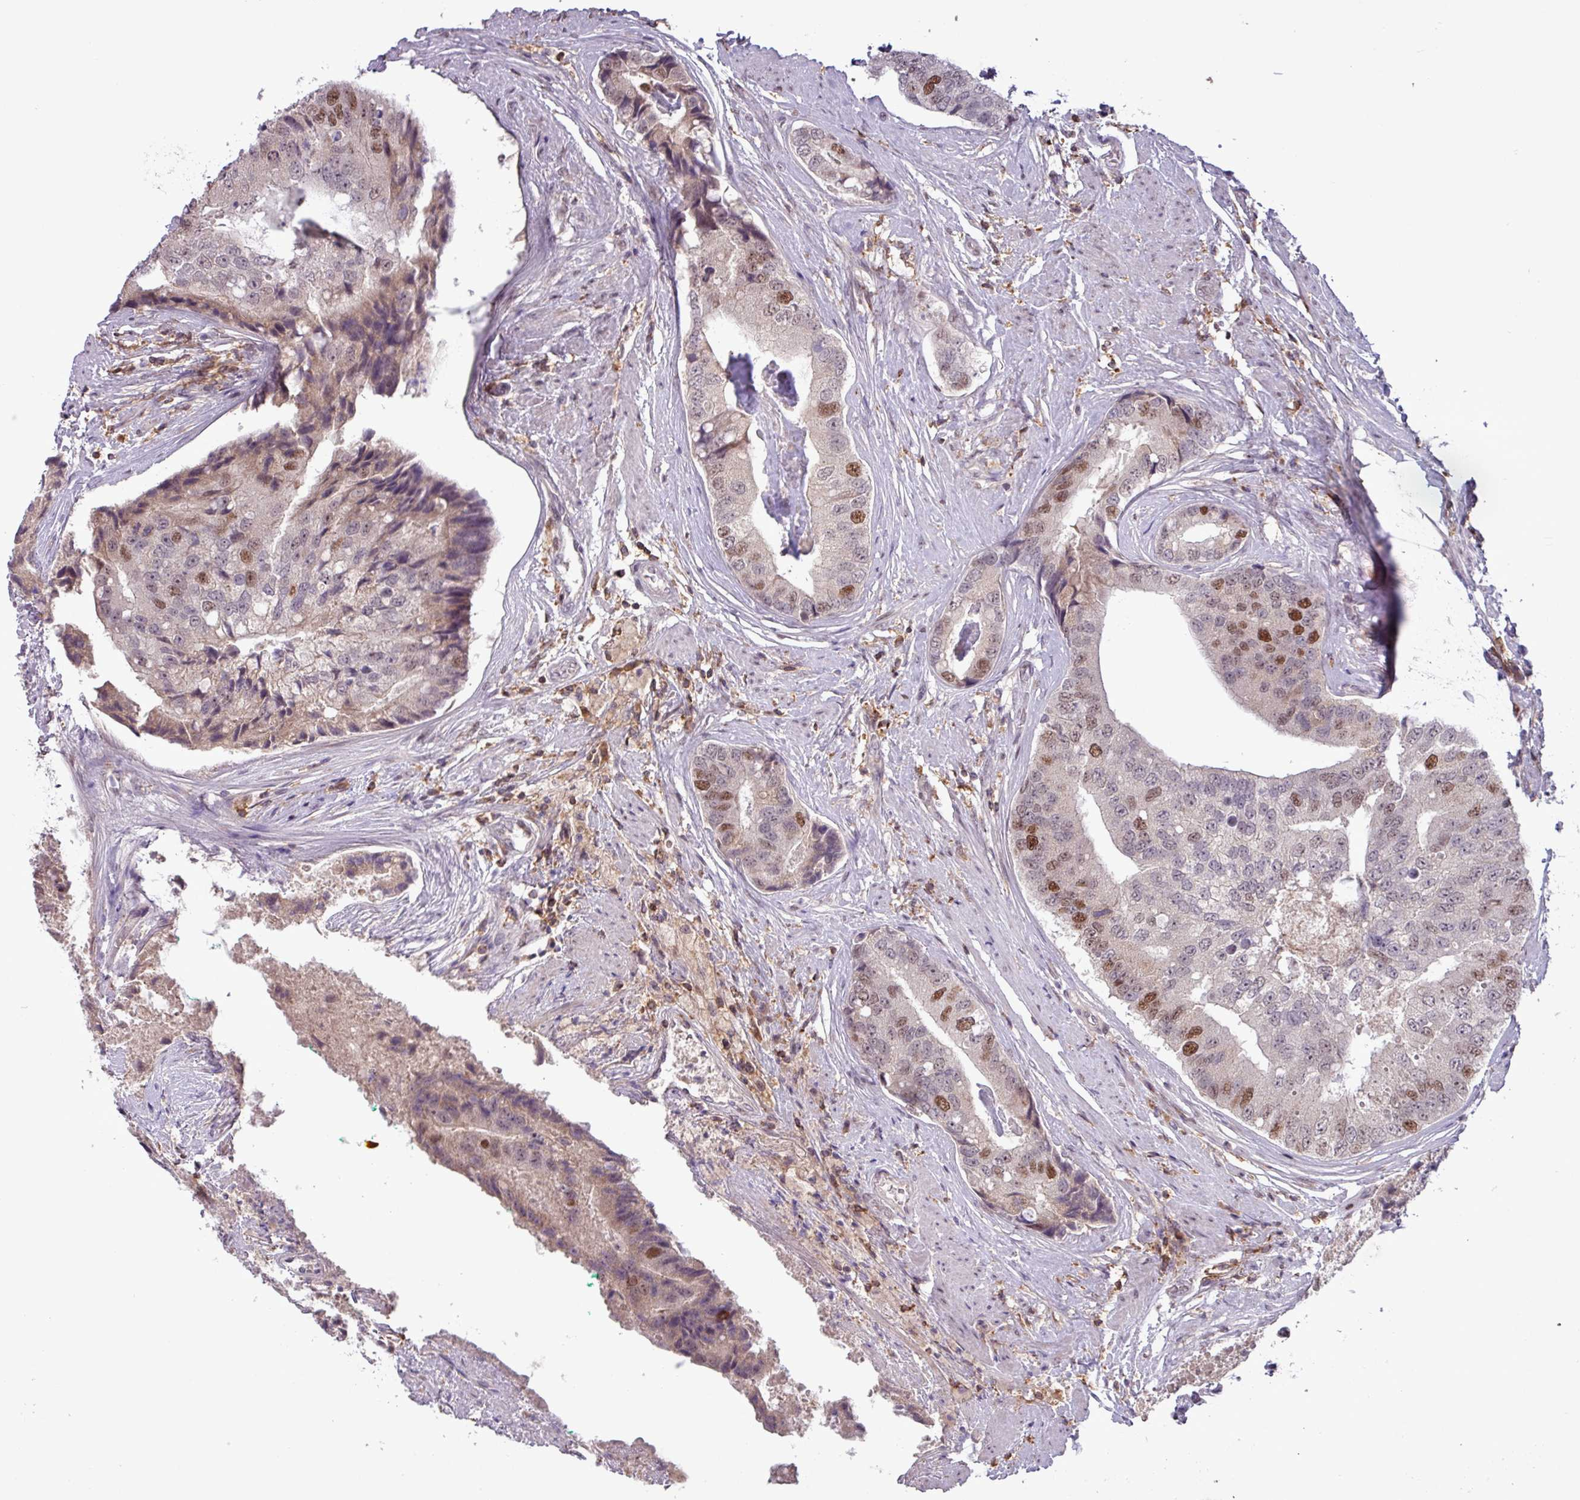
{"staining": {"intensity": "moderate", "quantity": "25%-75%", "location": "nuclear"}, "tissue": "prostate cancer", "cell_type": "Tumor cells", "image_type": "cancer", "snomed": [{"axis": "morphology", "description": "Adenocarcinoma, High grade"}, {"axis": "topography", "description": "Prostate"}], "caption": "This photomicrograph shows immunohistochemistry (IHC) staining of prostate cancer, with medium moderate nuclear positivity in approximately 25%-75% of tumor cells.", "gene": "PRRX1", "patient": {"sex": "male", "age": 70}}